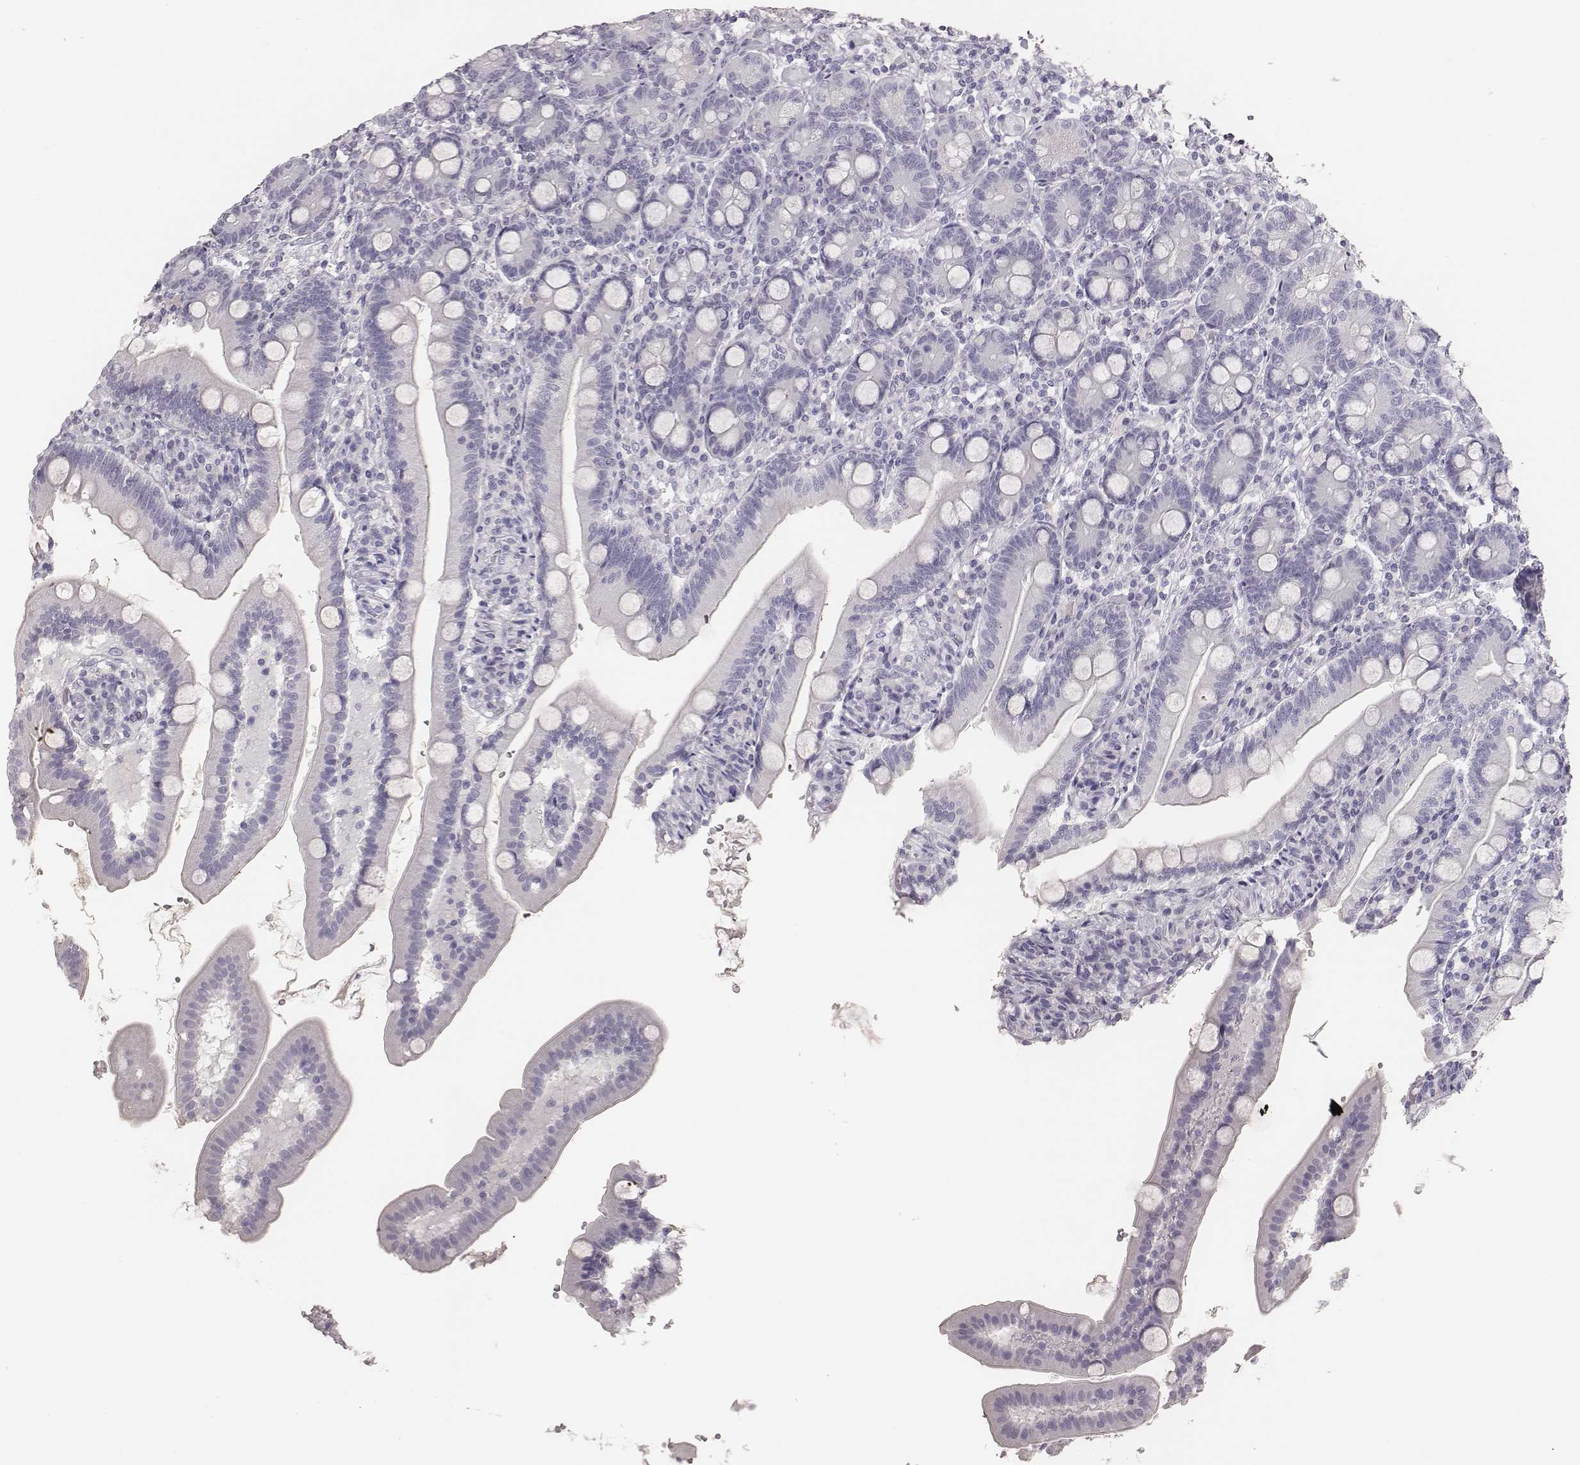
{"staining": {"intensity": "negative", "quantity": "none", "location": "none"}, "tissue": "duodenum", "cell_type": "Glandular cells", "image_type": "normal", "snomed": [{"axis": "morphology", "description": "Normal tissue, NOS"}, {"axis": "topography", "description": "Duodenum"}], "caption": "The IHC histopathology image has no significant positivity in glandular cells of duodenum.", "gene": "MYH6", "patient": {"sex": "female", "age": 67}}